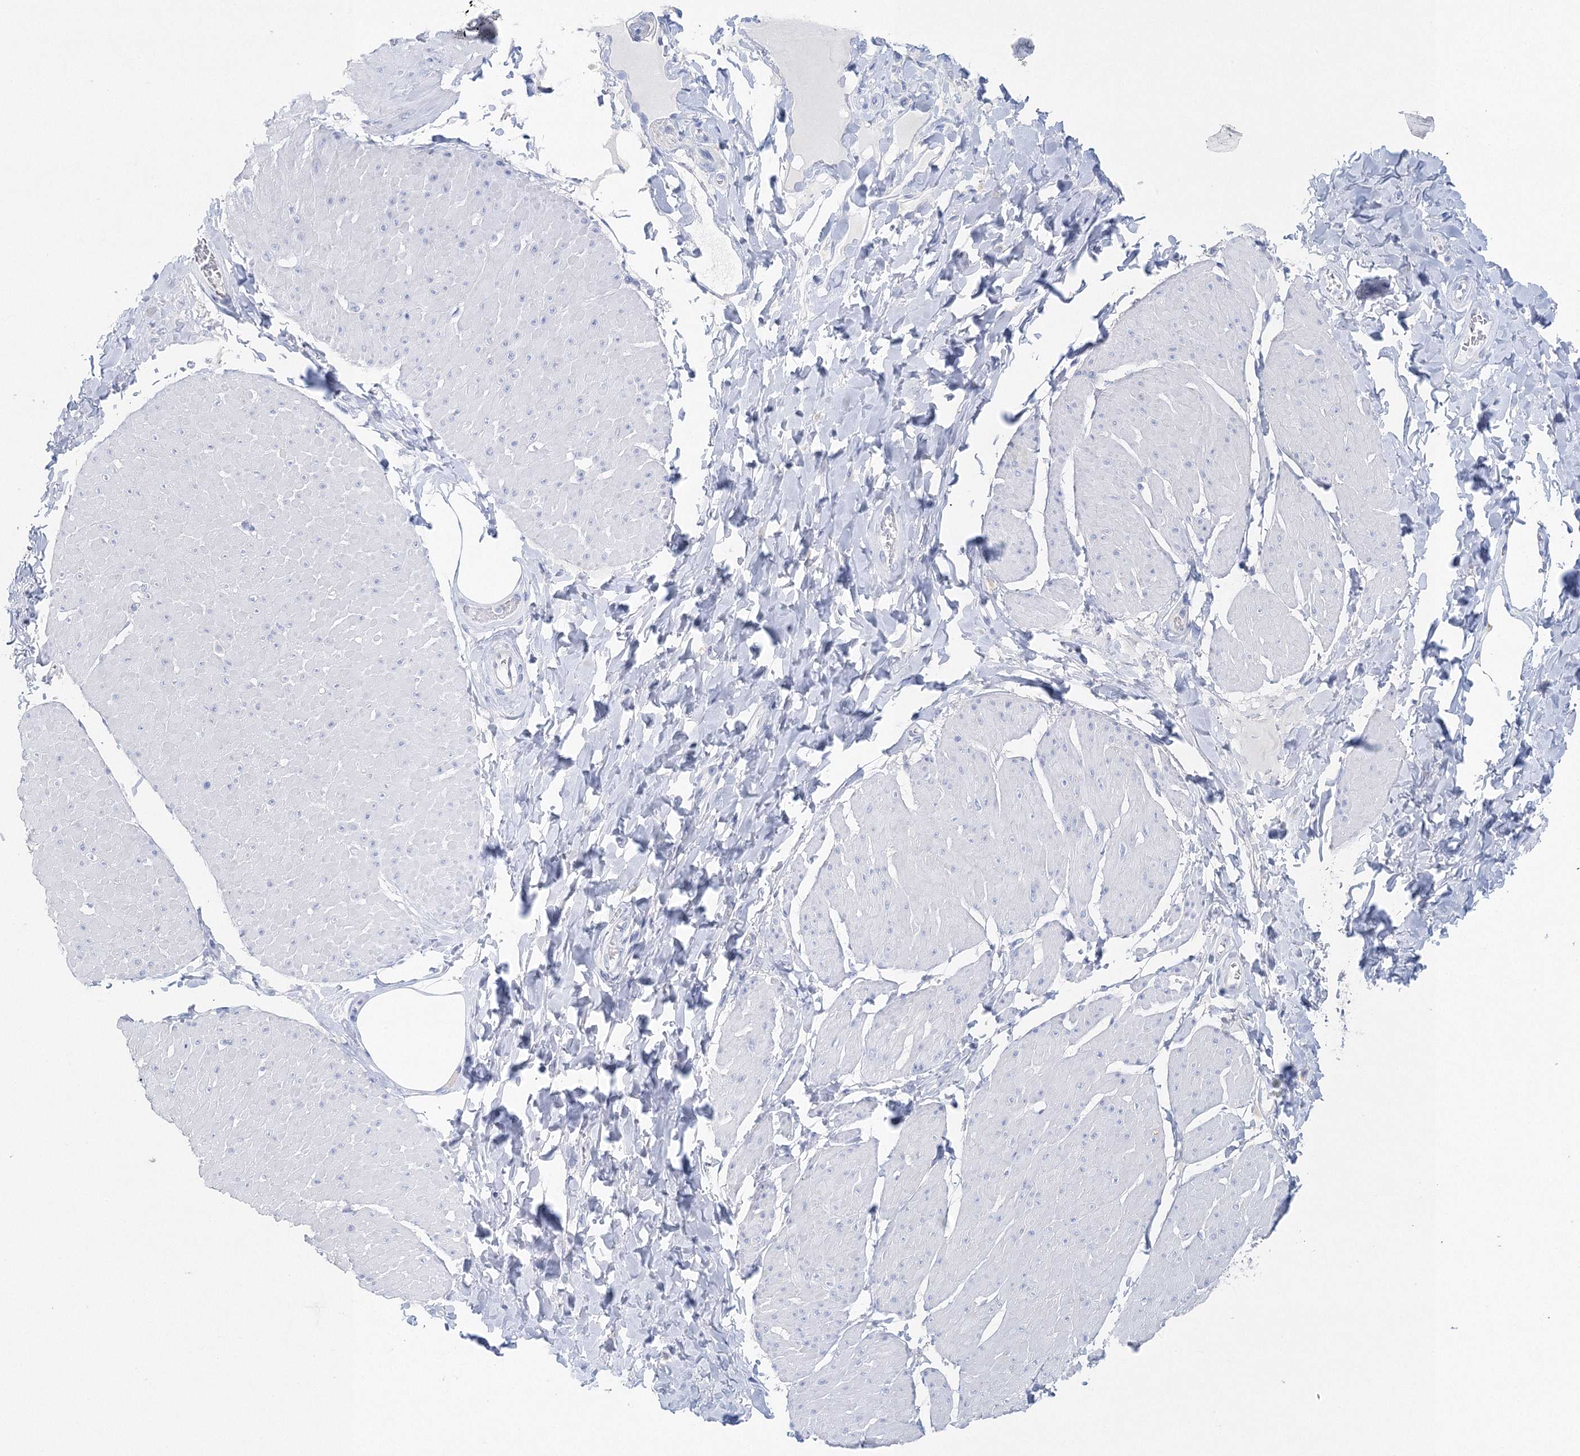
{"staining": {"intensity": "negative", "quantity": "none", "location": "none"}, "tissue": "smooth muscle", "cell_type": "Smooth muscle cells", "image_type": "normal", "snomed": [{"axis": "morphology", "description": "Urothelial carcinoma, High grade"}, {"axis": "topography", "description": "Urinary bladder"}], "caption": "Immunohistochemistry (IHC) micrograph of normal human smooth muscle stained for a protein (brown), which reveals no staining in smooth muscle cells.", "gene": "HMGCS1", "patient": {"sex": "male", "age": 46}}